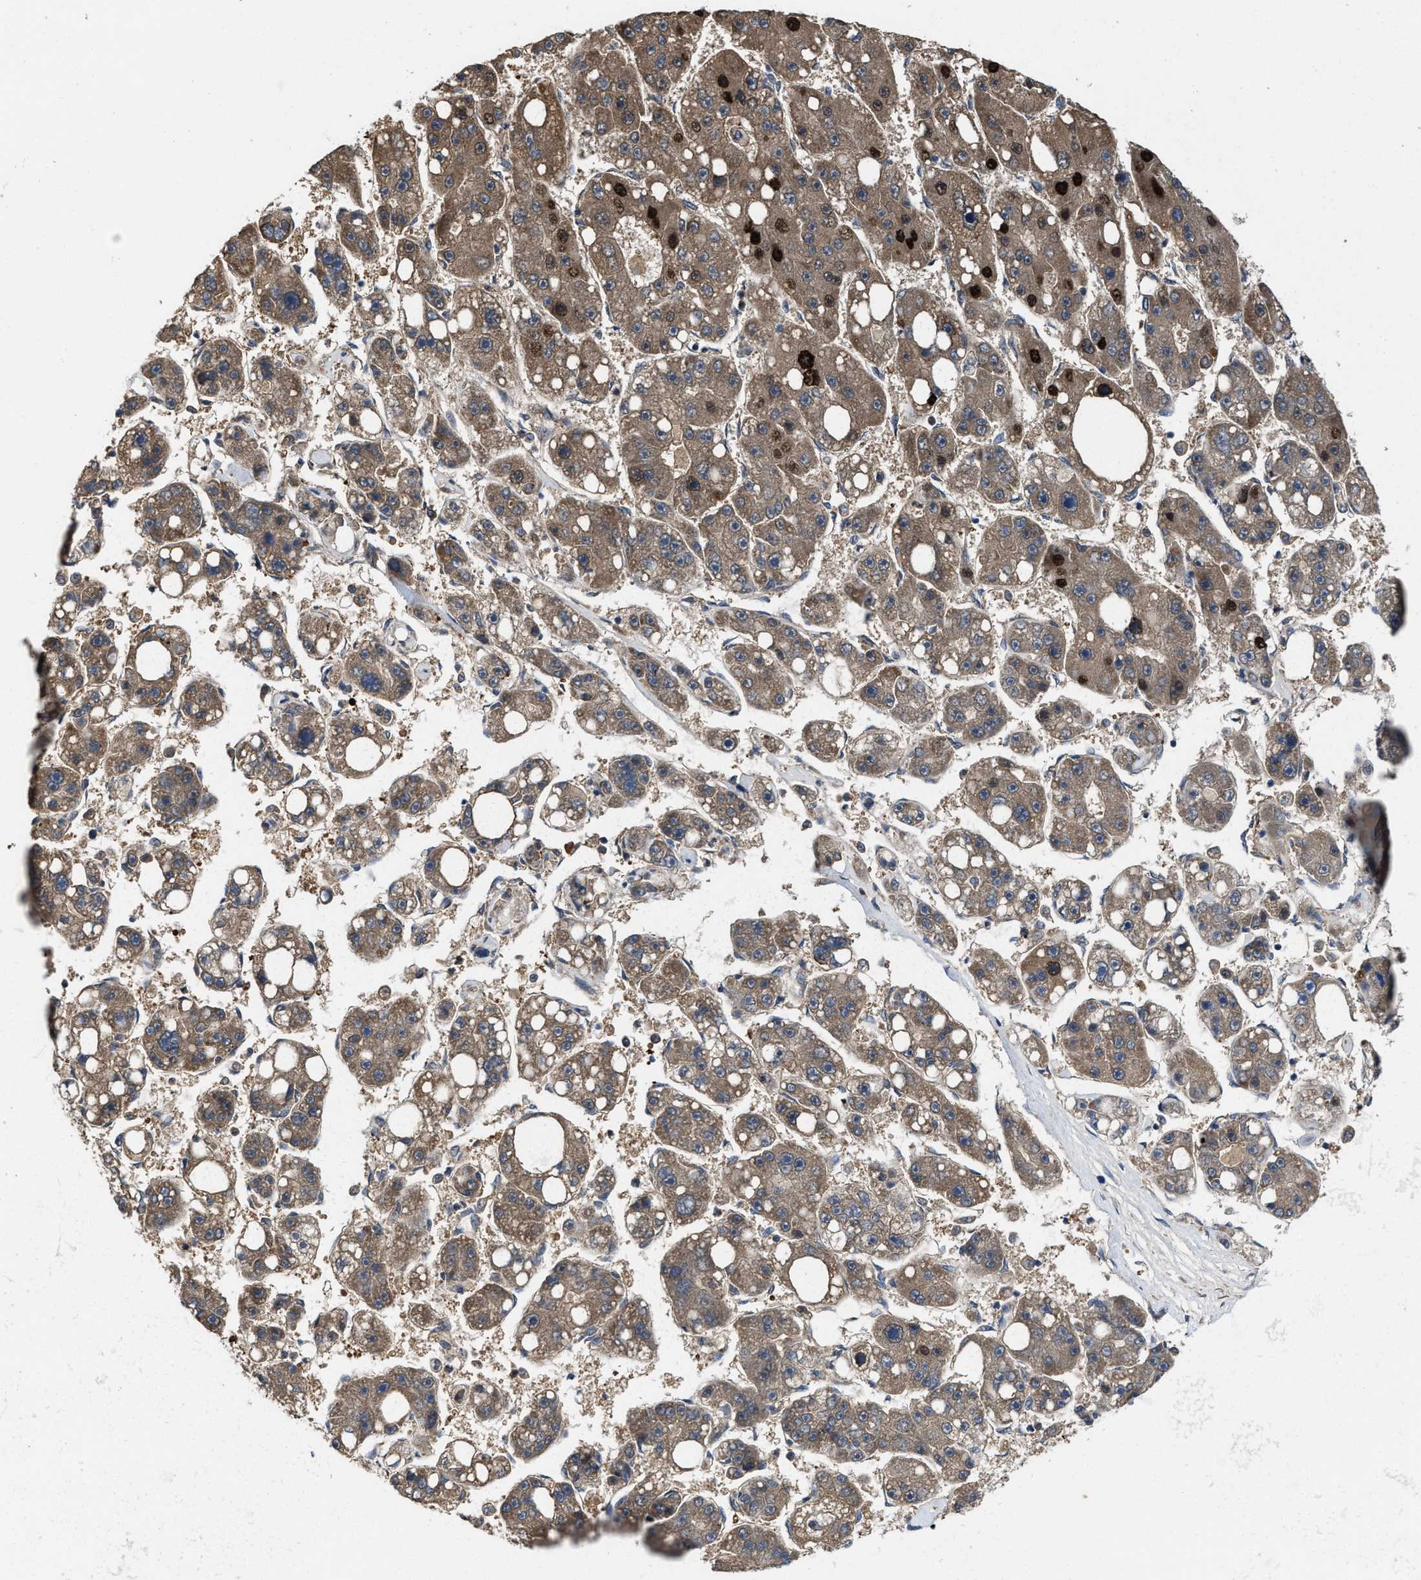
{"staining": {"intensity": "moderate", "quantity": ">75%", "location": "cytoplasmic/membranous,nuclear"}, "tissue": "liver cancer", "cell_type": "Tumor cells", "image_type": "cancer", "snomed": [{"axis": "morphology", "description": "Carcinoma, Hepatocellular, NOS"}, {"axis": "topography", "description": "Liver"}], "caption": "Immunohistochemical staining of human liver cancer exhibits moderate cytoplasmic/membranous and nuclear protein positivity in about >75% of tumor cells.", "gene": "ZNF20", "patient": {"sex": "female", "age": 61}}